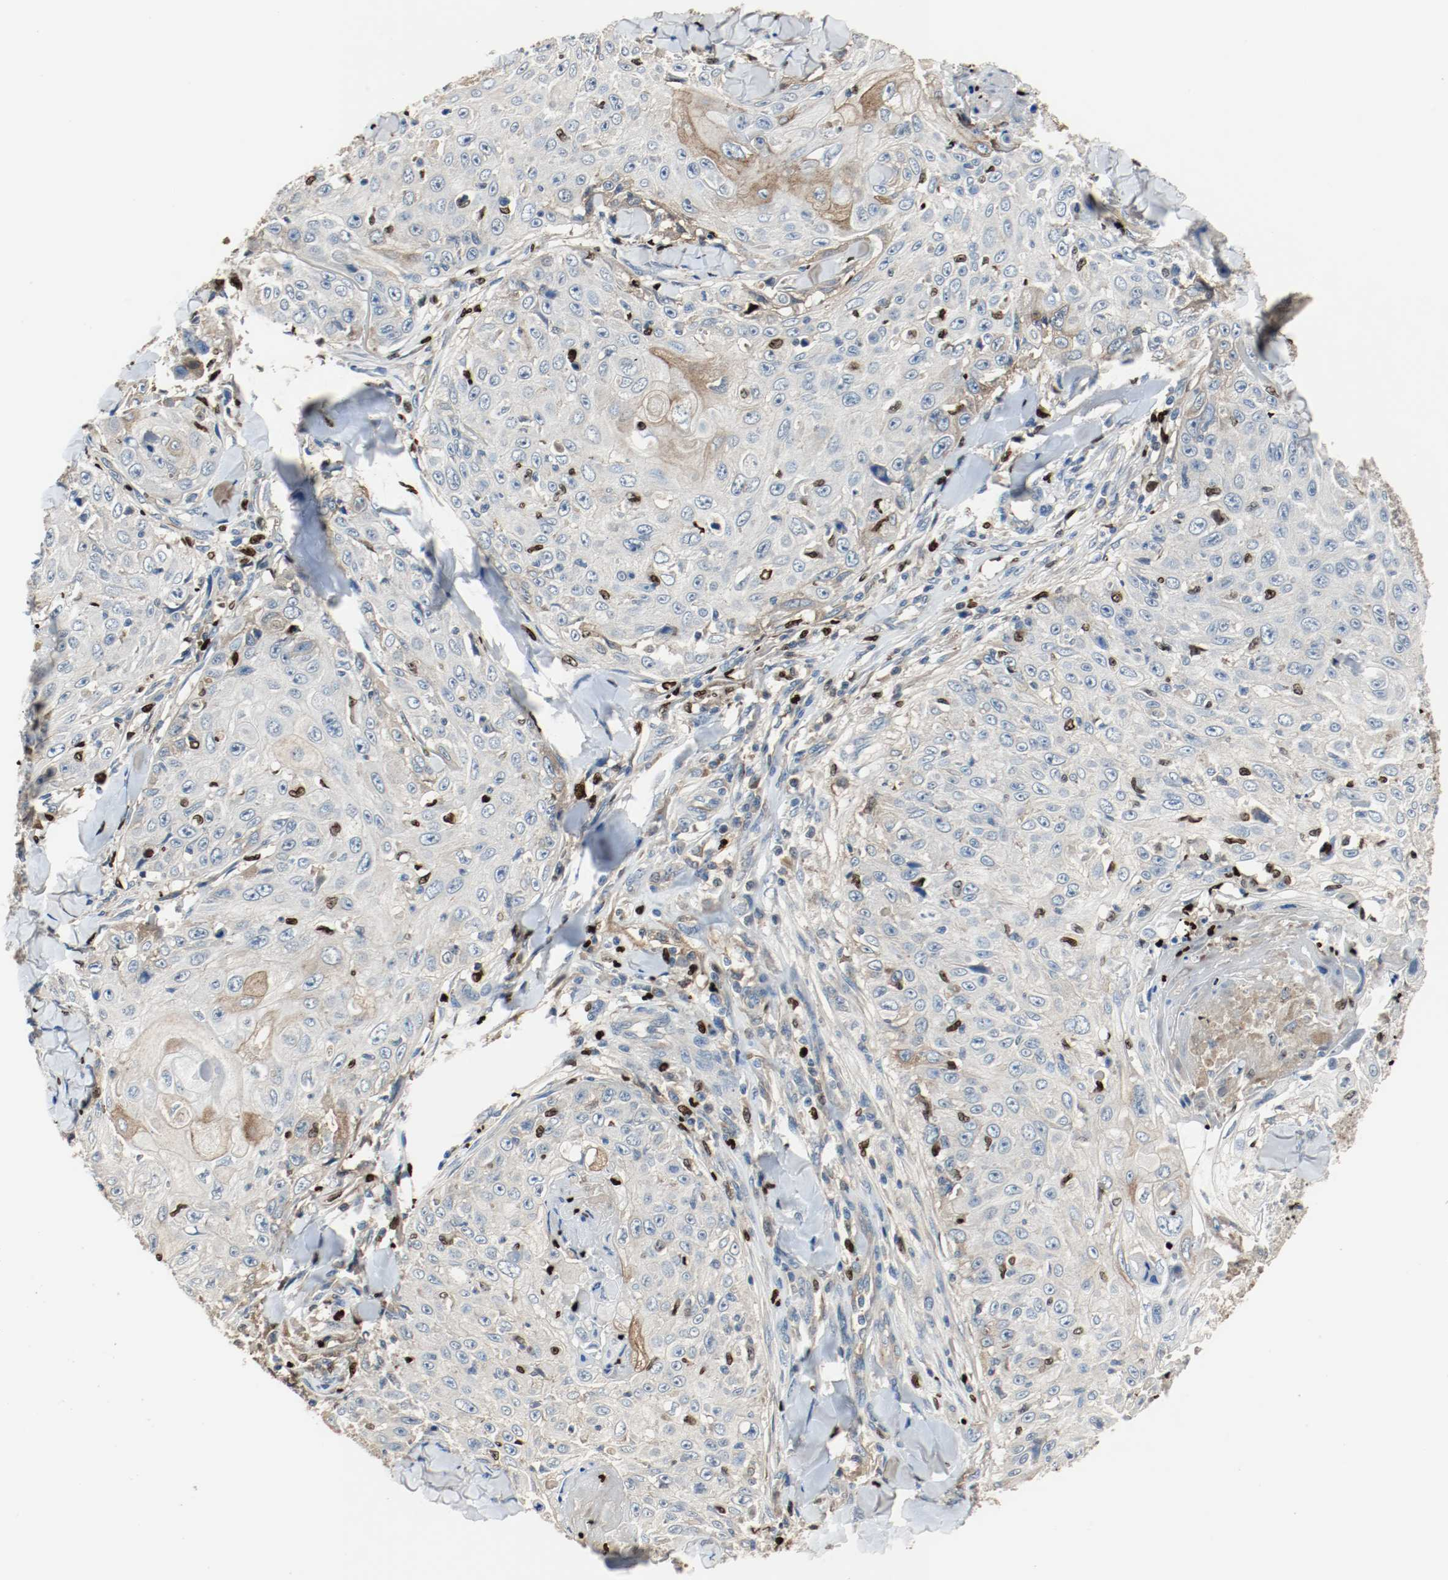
{"staining": {"intensity": "weak", "quantity": "<25%", "location": "cytoplasmic/membranous"}, "tissue": "skin cancer", "cell_type": "Tumor cells", "image_type": "cancer", "snomed": [{"axis": "morphology", "description": "Squamous cell carcinoma, NOS"}, {"axis": "topography", "description": "Skin"}], "caption": "Tumor cells show no significant protein staining in squamous cell carcinoma (skin).", "gene": "BLK", "patient": {"sex": "male", "age": 86}}